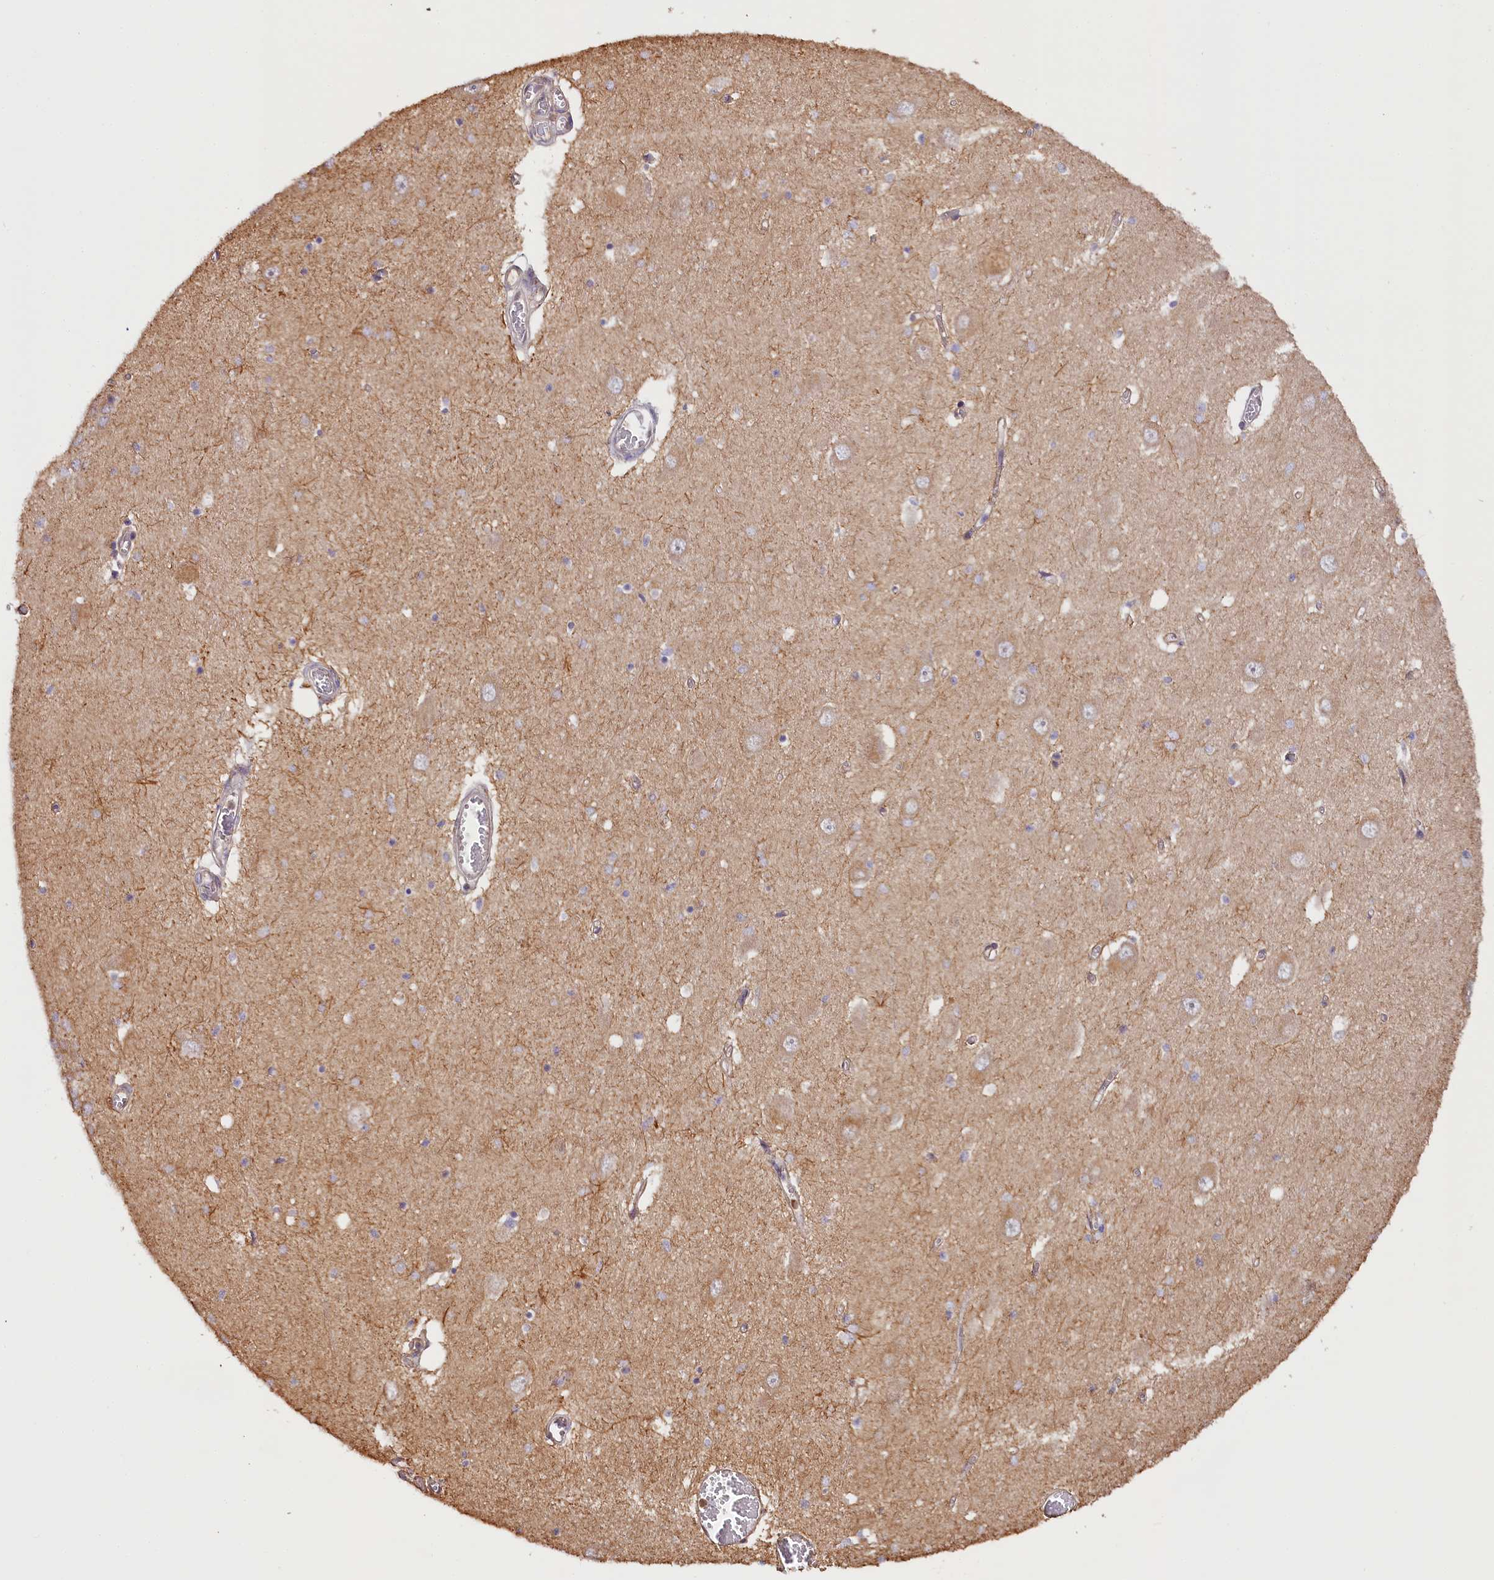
{"staining": {"intensity": "negative", "quantity": "none", "location": "none"}, "tissue": "hippocampus", "cell_type": "Glial cells", "image_type": "normal", "snomed": [{"axis": "morphology", "description": "Normal tissue, NOS"}, {"axis": "topography", "description": "Hippocampus"}], "caption": "Glial cells are negative for brown protein staining in normal hippocampus. Nuclei are stained in blue.", "gene": "KATNB1", "patient": {"sex": "male", "age": 70}}